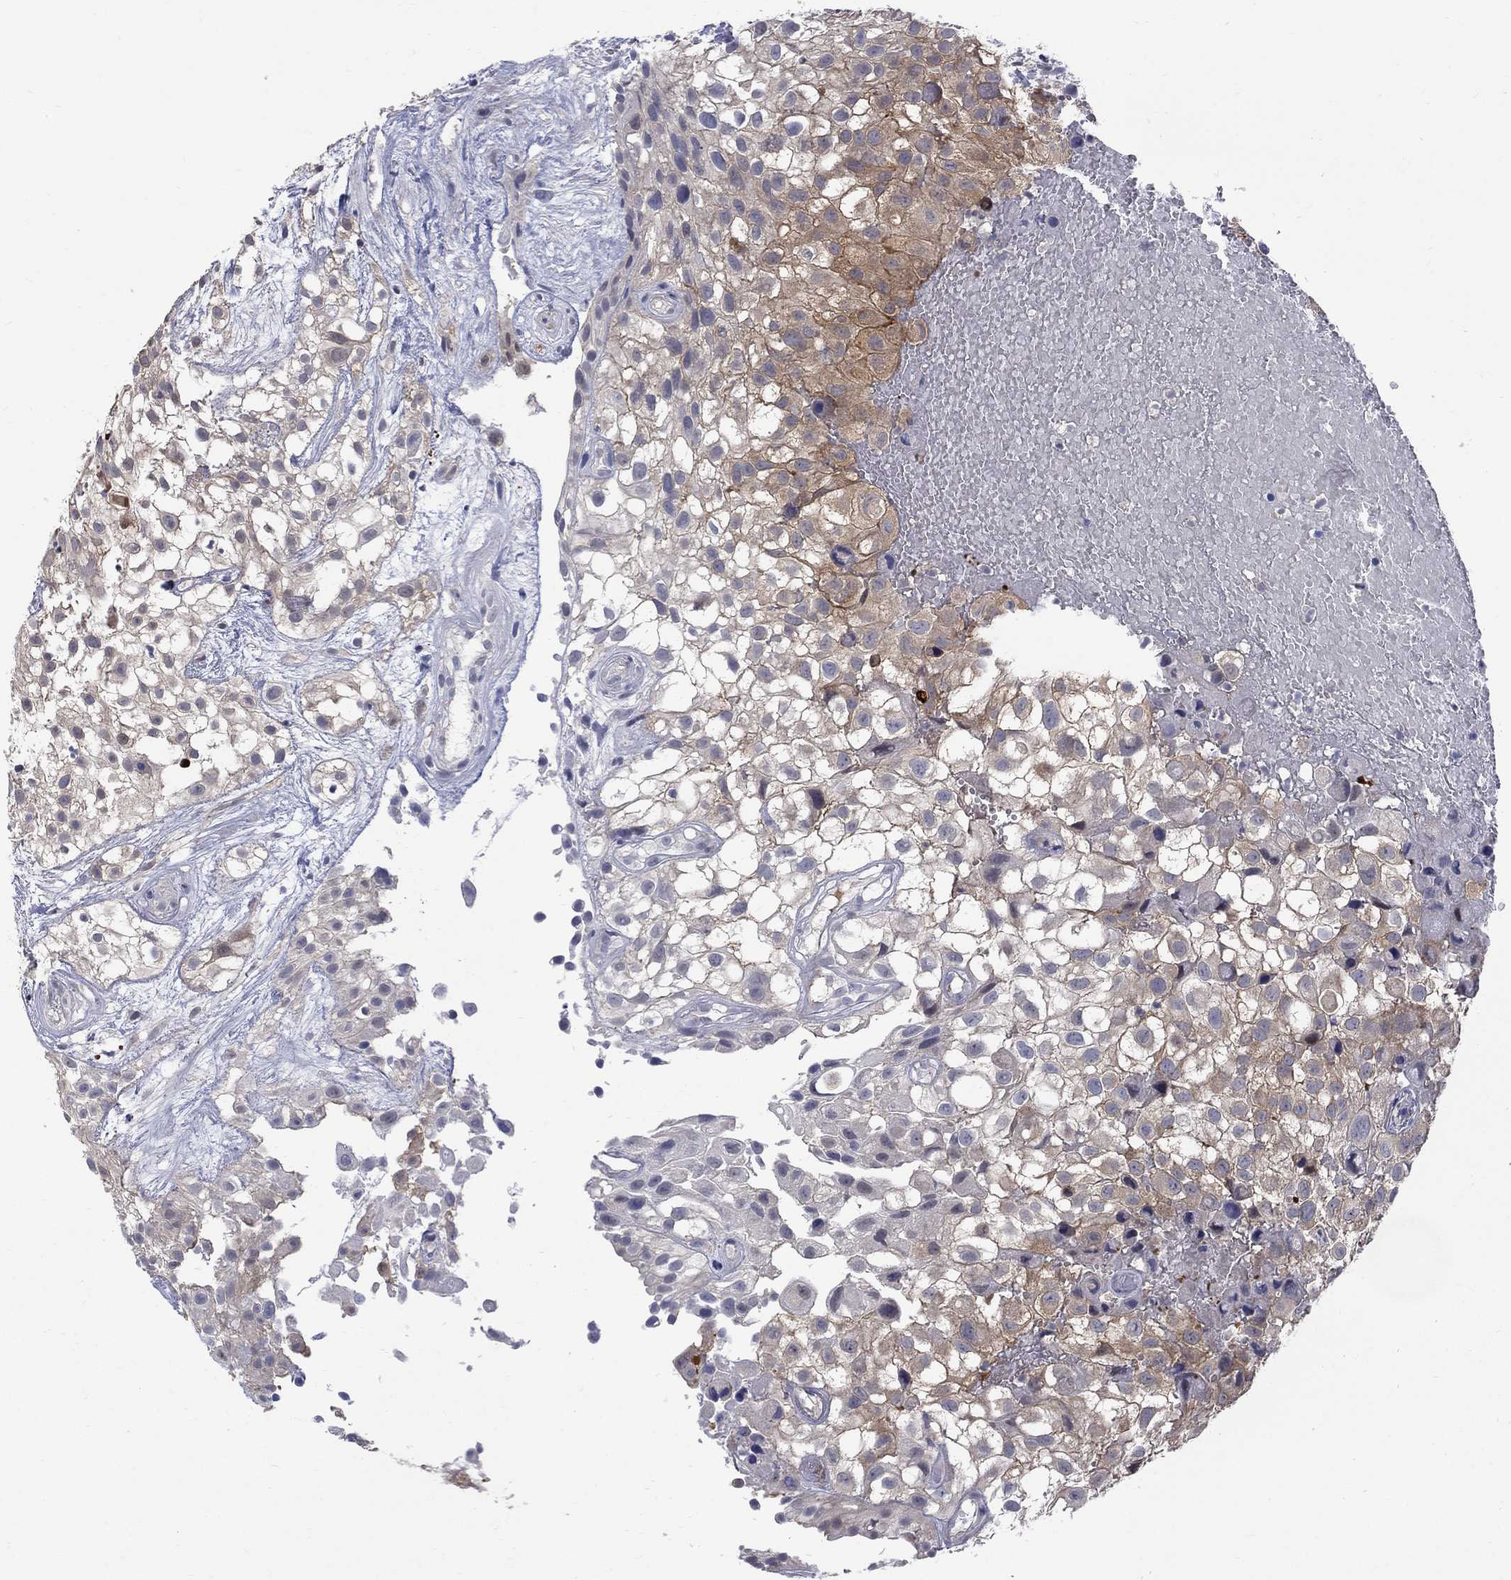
{"staining": {"intensity": "moderate", "quantity": "<25%", "location": "cytoplasmic/membranous"}, "tissue": "urothelial cancer", "cell_type": "Tumor cells", "image_type": "cancer", "snomed": [{"axis": "morphology", "description": "Urothelial carcinoma, High grade"}, {"axis": "topography", "description": "Urinary bladder"}], "caption": "Immunohistochemistry (IHC) photomicrograph of urothelial cancer stained for a protein (brown), which displays low levels of moderate cytoplasmic/membranous positivity in approximately <25% of tumor cells.", "gene": "HKDC1", "patient": {"sex": "male", "age": 56}}